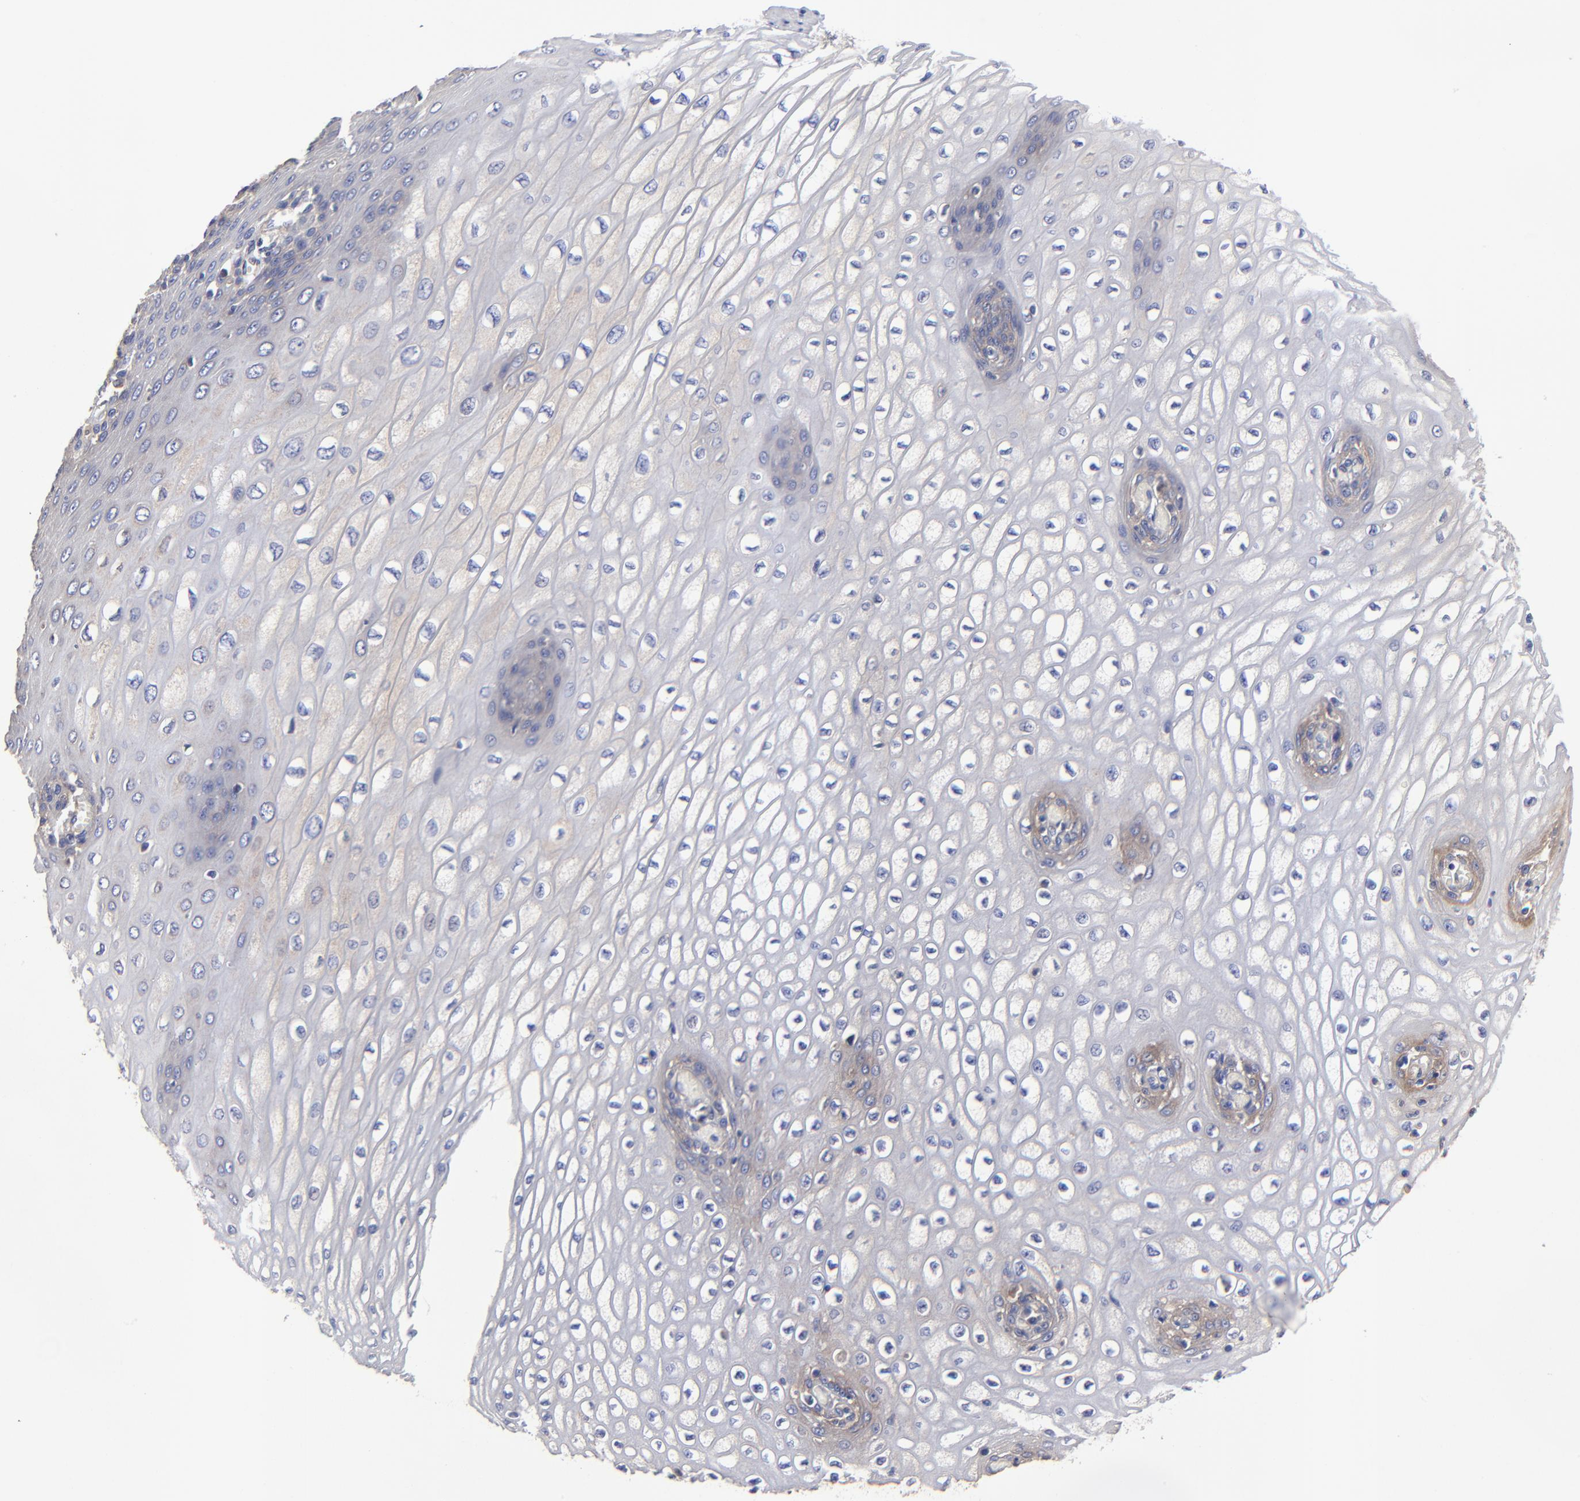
{"staining": {"intensity": "weak", "quantity": "<25%", "location": "cytoplasmic/membranous"}, "tissue": "esophagus", "cell_type": "Squamous epithelial cells", "image_type": "normal", "snomed": [{"axis": "morphology", "description": "Normal tissue, NOS"}, {"axis": "topography", "description": "Esophagus"}], "caption": "Esophagus was stained to show a protein in brown. There is no significant staining in squamous epithelial cells. (Immunohistochemistry, brightfield microscopy, high magnification).", "gene": "SULF2", "patient": {"sex": "male", "age": 65}}